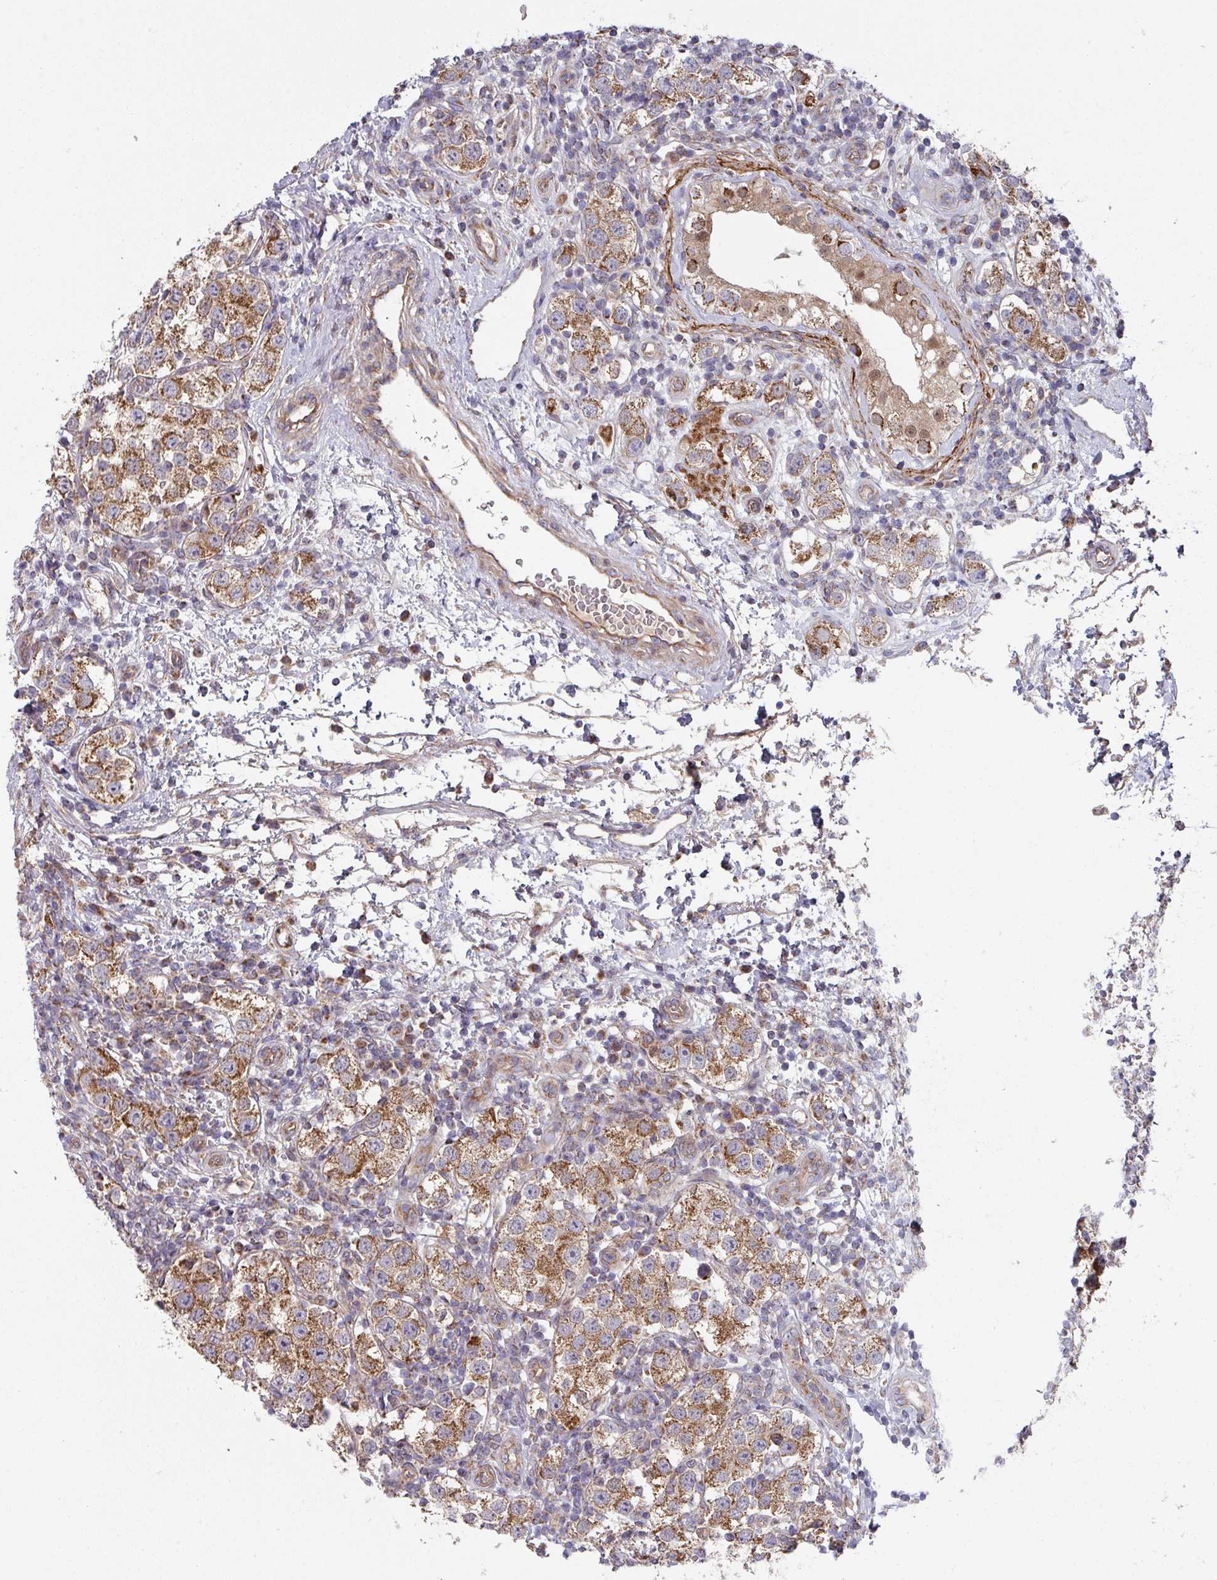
{"staining": {"intensity": "moderate", "quantity": ">75%", "location": "cytoplasmic/membranous"}, "tissue": "testis cancer", "cell_type": "Tumor cells", "image_type": "cancer", "snomed": [{"axis": "morphology", "description": "Seminoma, NOS"}, {"axis": "topography", "description": "Testis"}], "caption": "A high-resolution micrograph shows immunohistochemistry (IHC) staining of seminoma (testis), which displays moderate cytoplasmic/membranous positivity in about >75% of tumor cells.", "gene": "DCAF12L2", "patient": {"sex": "male", "age": 37}}